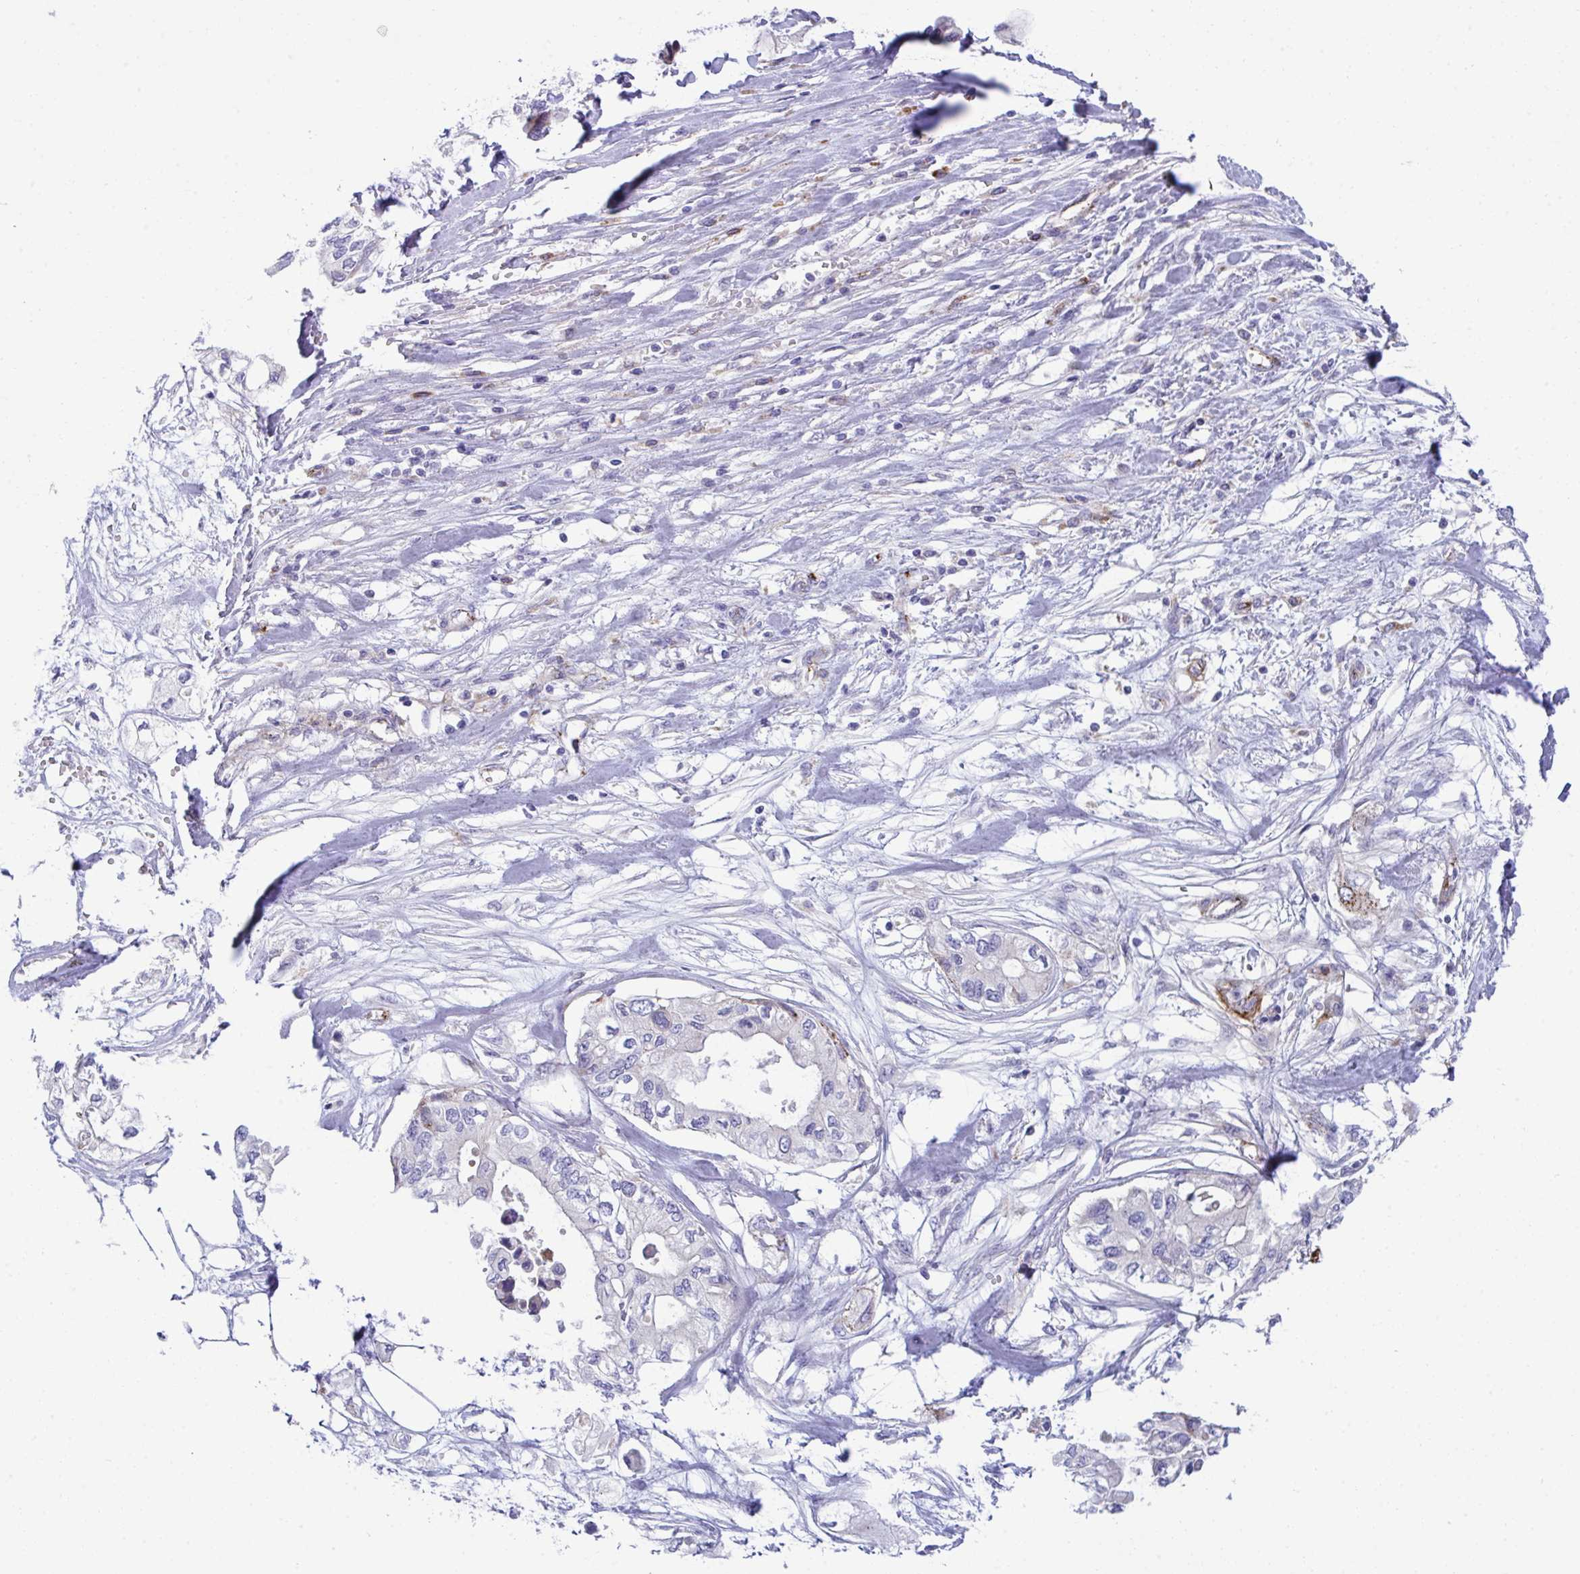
{"staining": {"intensity": "negative", "quantity": "none", "location": "none"}, "tissue": "pancreatic cancer", "cell_type": "Tumor cells", "image_type": "cancer", "snomed": [{"axis": "morphology", "description": "Adenocarcinoma, NOS"}, {"axis": "topography", "description": "Pancreas"}], "caption": "This is an immunohistochemistry (IHC) image of human pancreatic cancer. There is no staining in tumor cells.", "gene": "TOR1AIP2", "patient": {"sex": "female", "age": 63}}